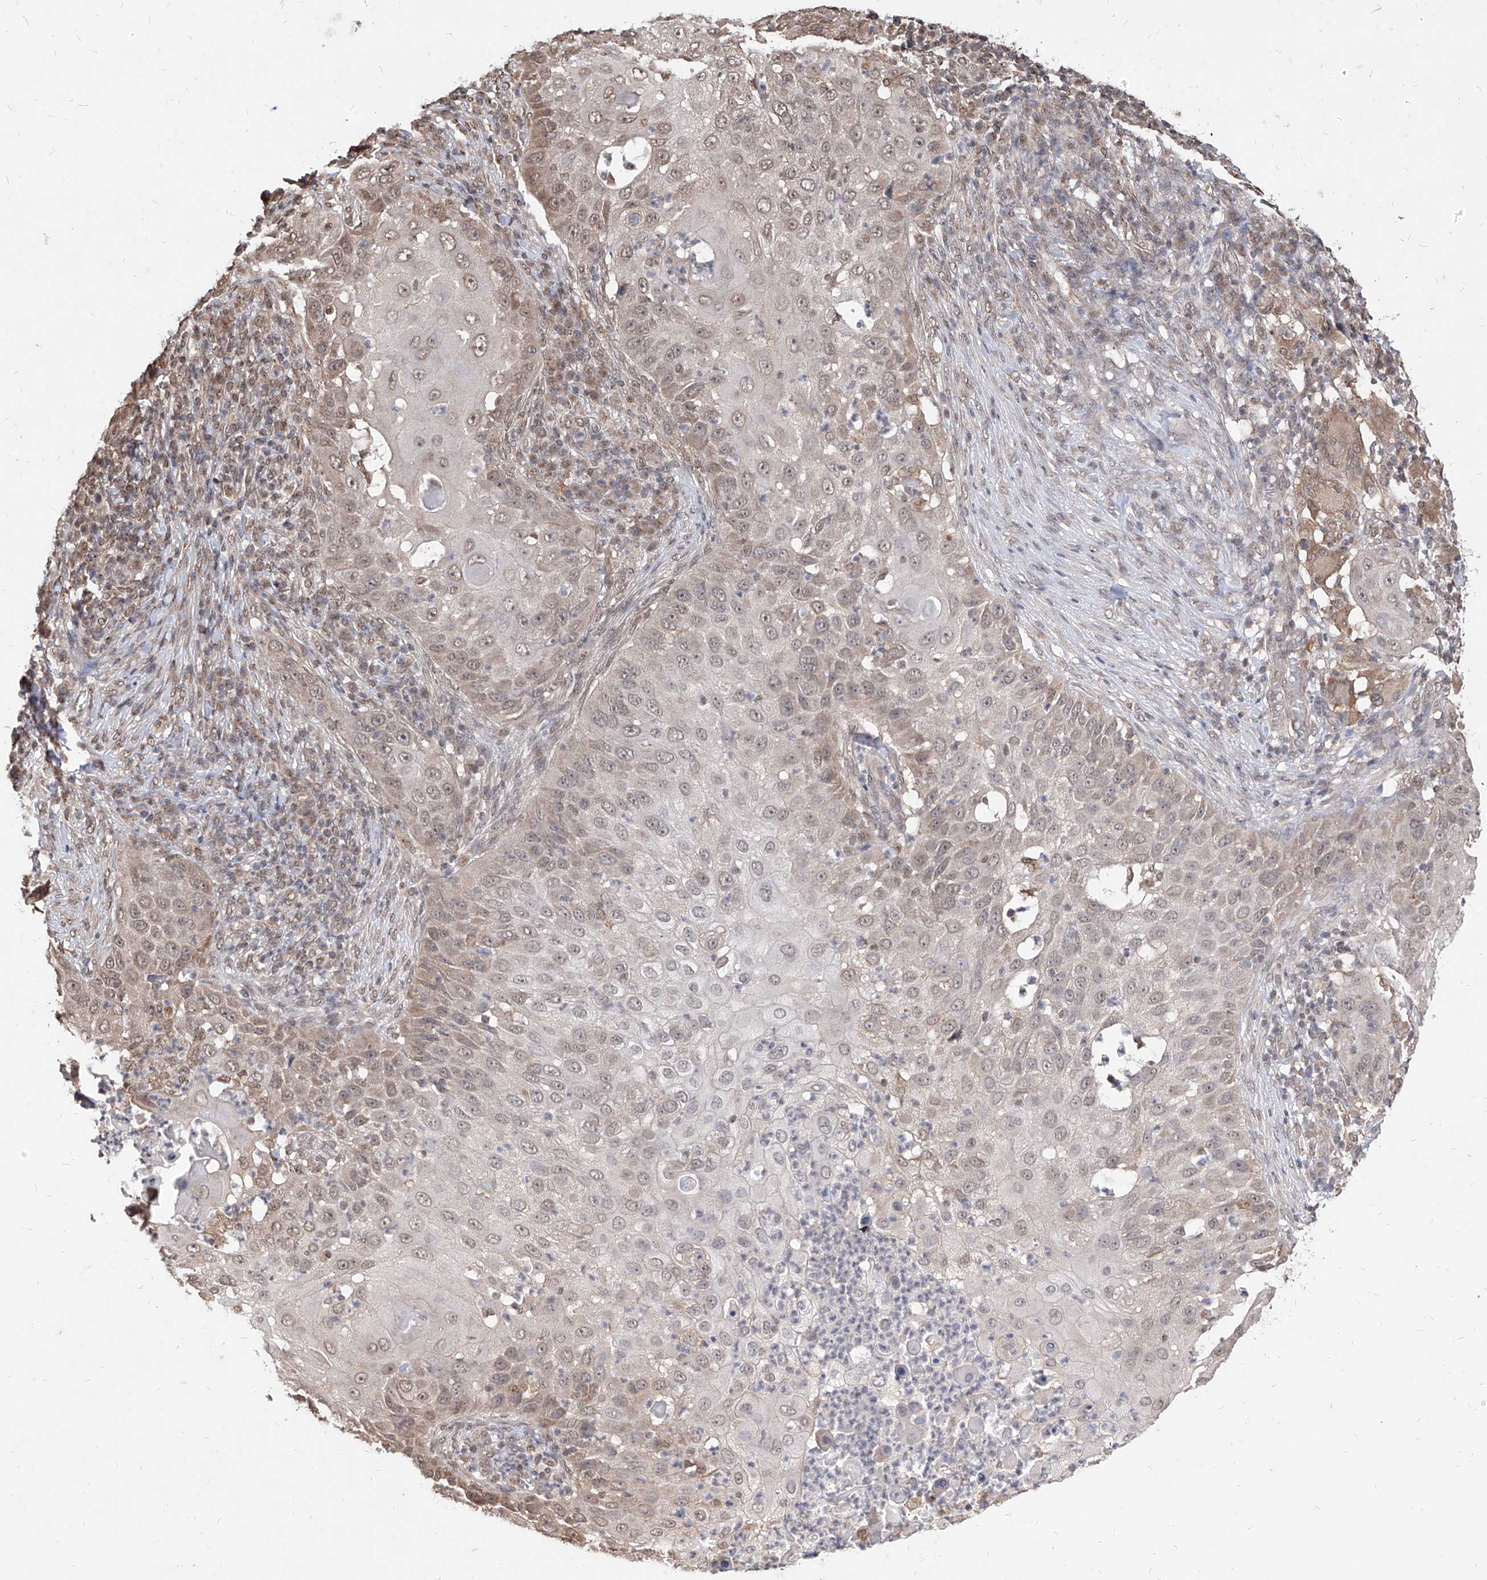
{"staining": {"intensity": "weak", "quantity": ">75%", "location": "nuclear"}, "tissue": "skin cancer", "cell_type": "Tumor cells", "image_type": "cancer", "snomed": [{"axis": "morphology", "description": "Squamous cell carcinoma, NOS"}, {"axis": "topography", "description": "Skin"}], "caption": "Immunohistochemical staining of human skin cancer (squamous cell carcinoma) demonstrates weak nuclear protein positivity in approximately >75% of tumor cells.", "gene": "C8orf82", "patient": {"sex": "female", "age": 44}}